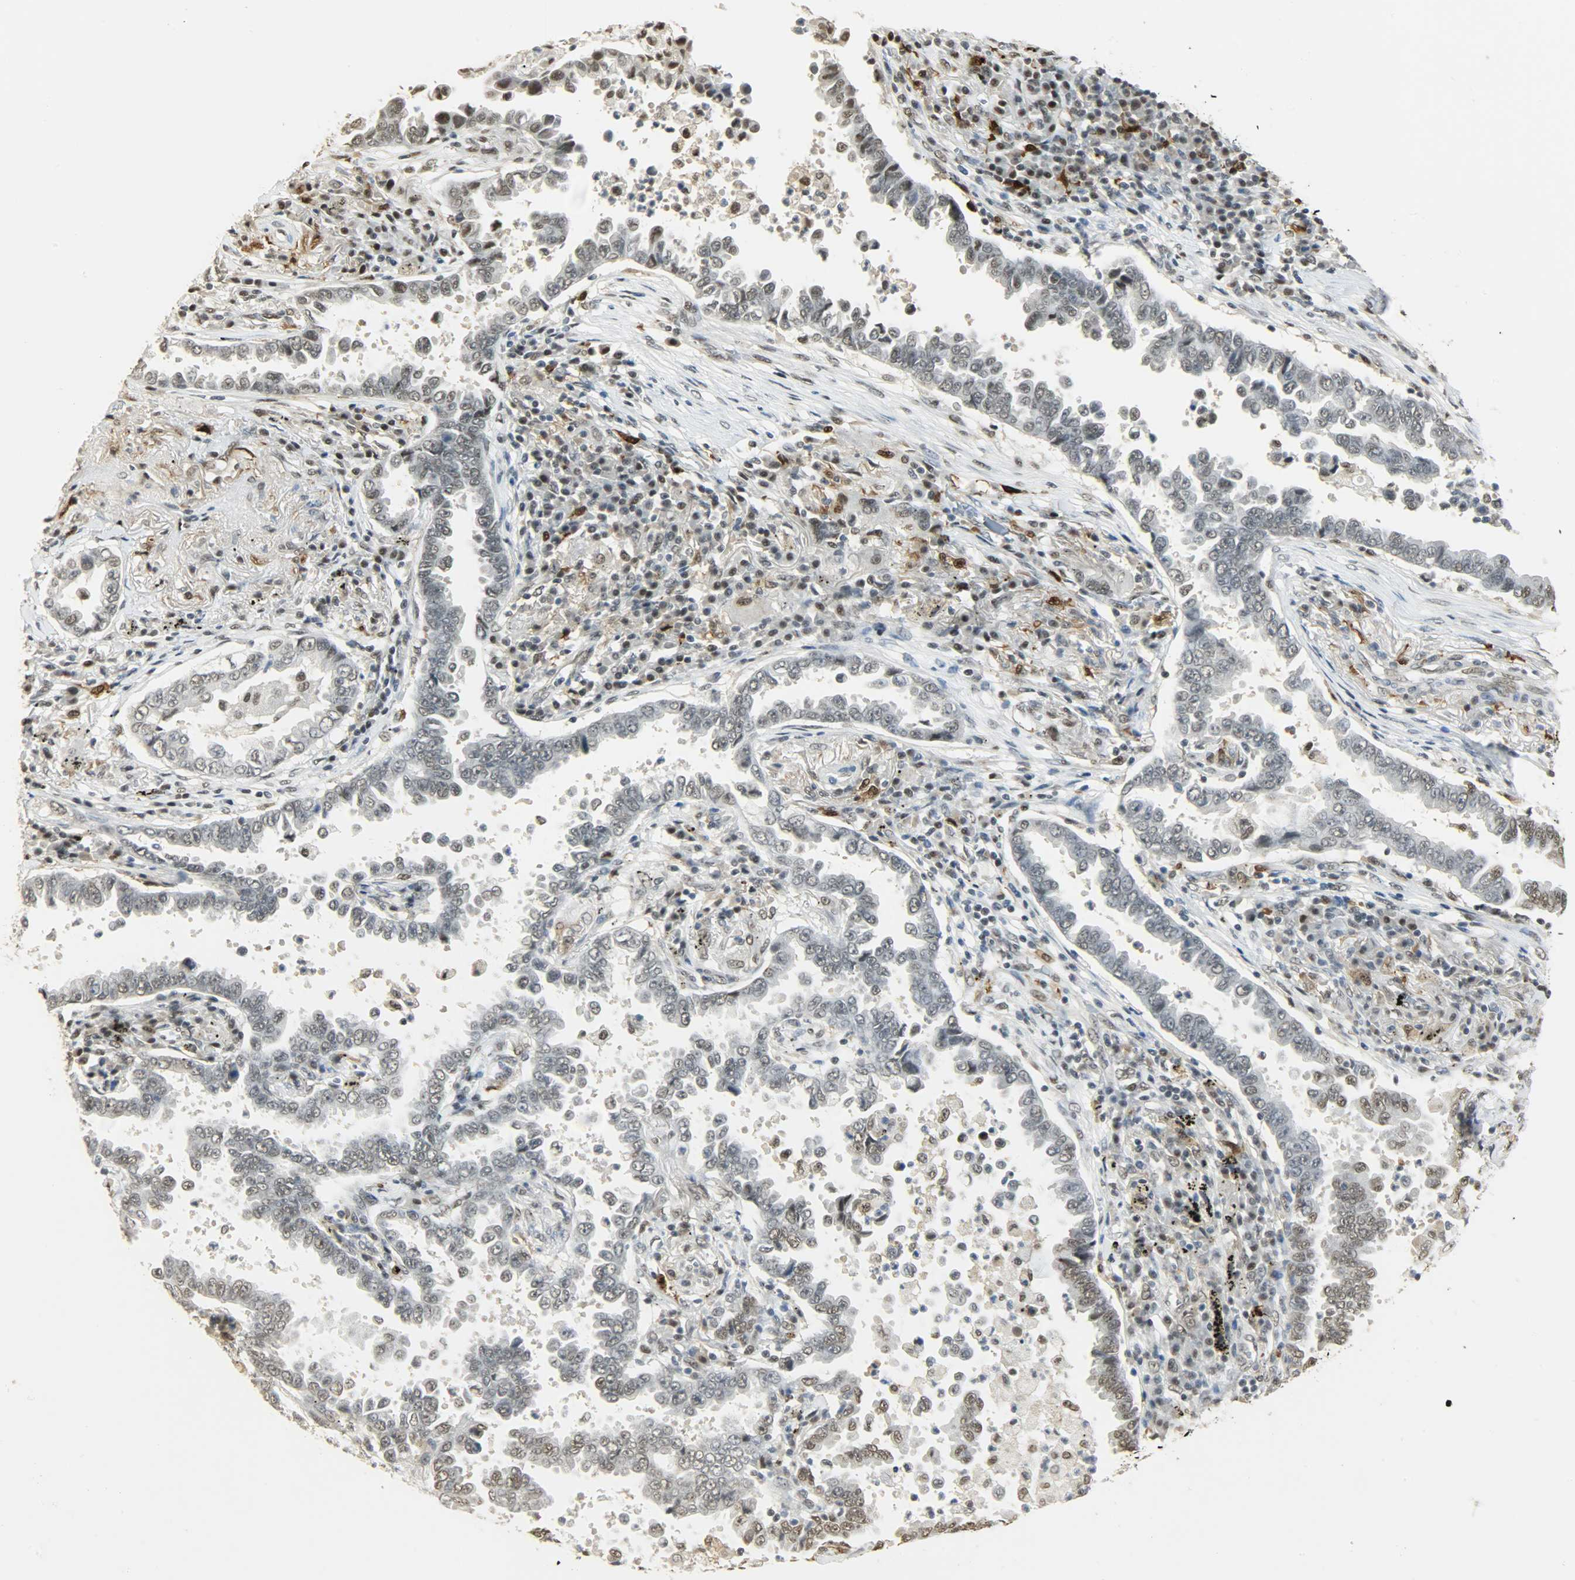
{"staining": {"intensity": "moderate", "quantity": ">75%", "location": "nuclear"}, "tissue": "lung cancer", "cell_type": "Tumor cells", "image_type": "cancer", "snomed": [{"axis": "morphology", "description": "Normal tissue, NOS"}, {"axis": "morphology", "description": "Inflammation, NOS"}, {"axis": "morphology", "description": "Adenocarcinoma, NOS"}, {"axis": "topography", "description": "Lung"}], "caption": "Immunohistochemical staining of human lung cancer demonstrates medium levels of moderate nuclear staining in about >75% of tumor cells.", "gene": "NGFR", "patient": {"sex": "female", "age": 64}}